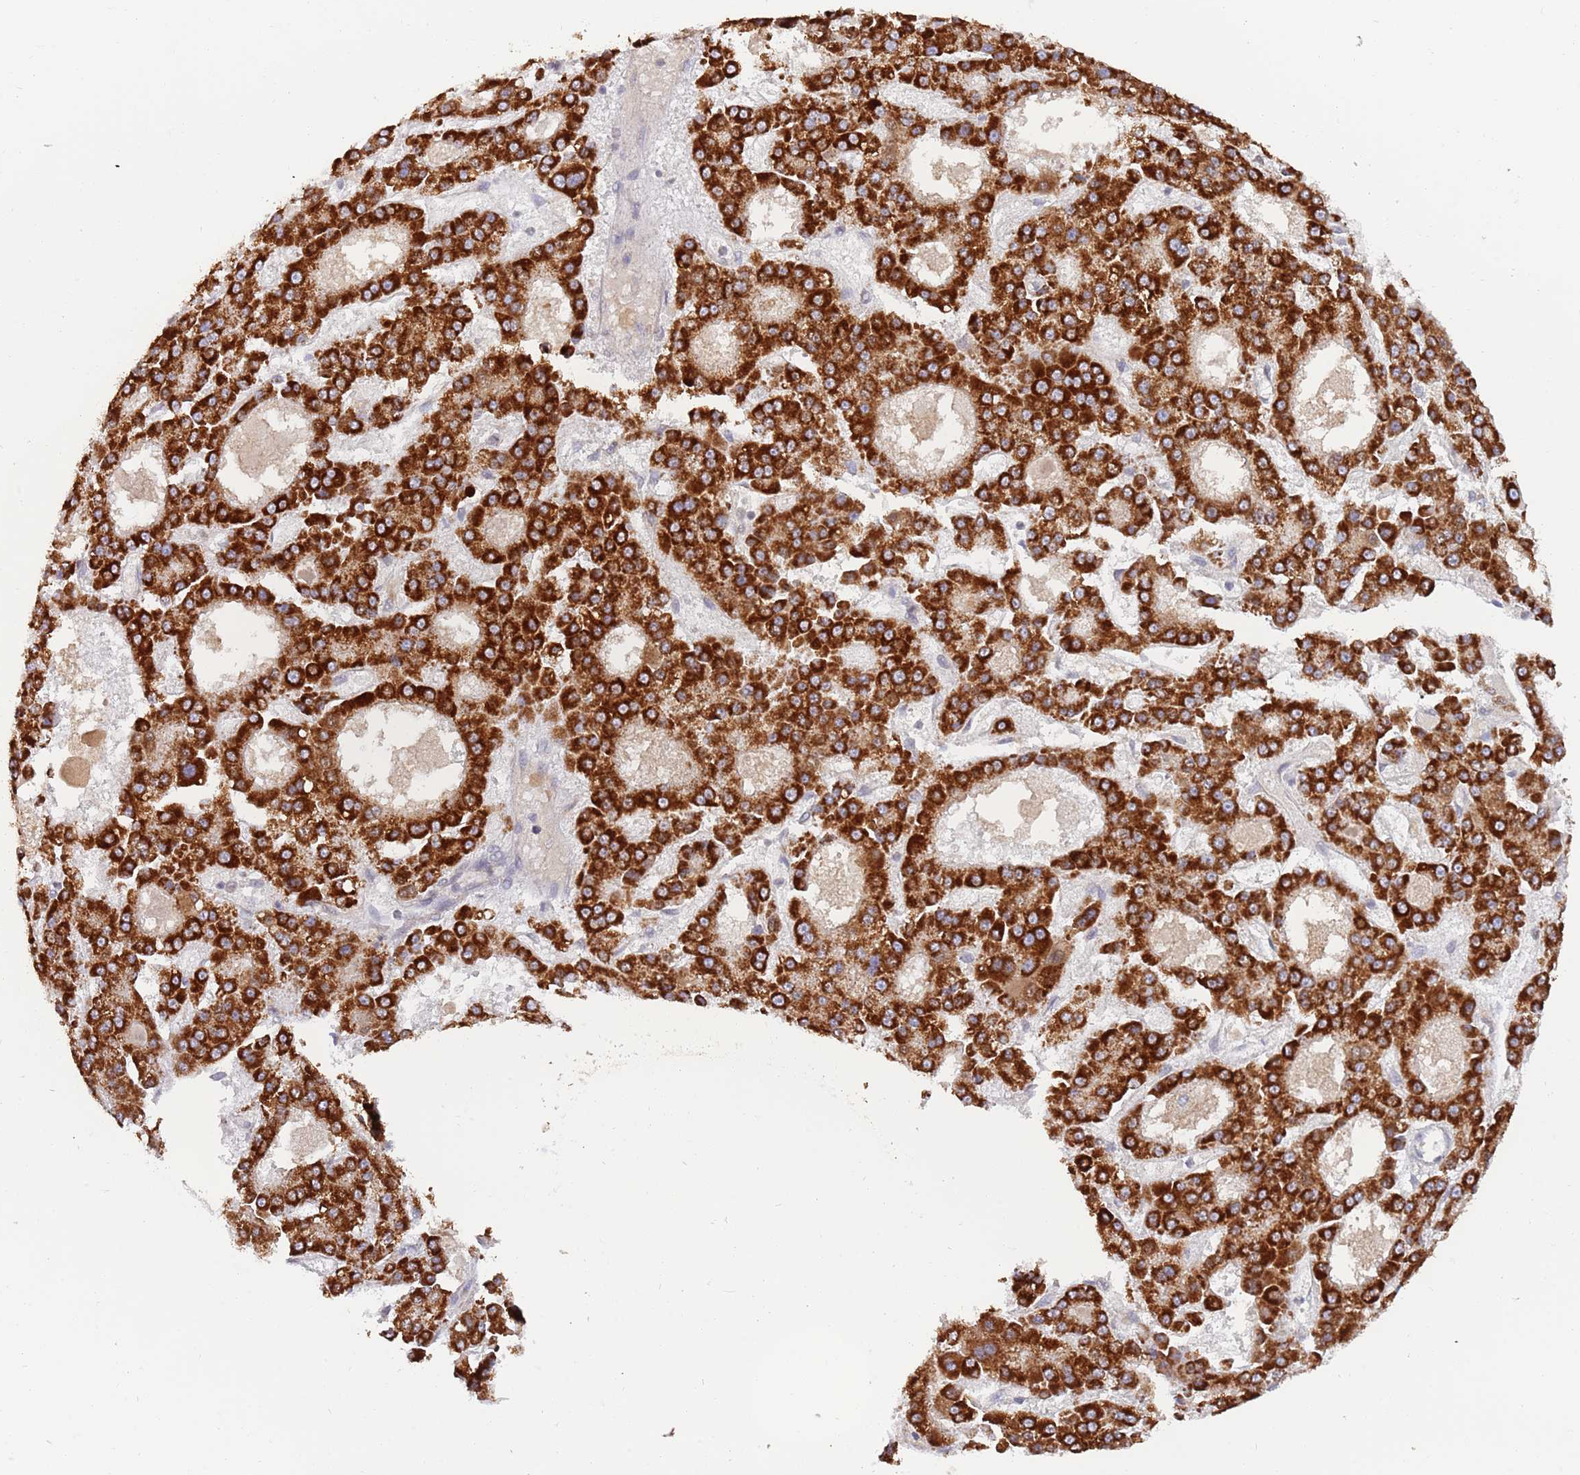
{"staining": {"intensity": "strong", "quantity": ">75%", "location": "cytoplasmic/membranous"}, "tissue": "liver cancer", "cell_type": "Tumor cells", "image_type": "cancer", "snomed": [{"axis": "morphology", "description": "Carcinoma, Hepatocellular, NOS"}, {"axis": "topography", "description": "Liver"}], "caption": "Immunohistochemistry of human hepatocellular carcinoma (liver) reveals high levels of strong cytoplasmic/membranous positivity in about >75% of tumor cells.", "gene": "TIMM13", "patient": {"sex": "male", "age": 70}}